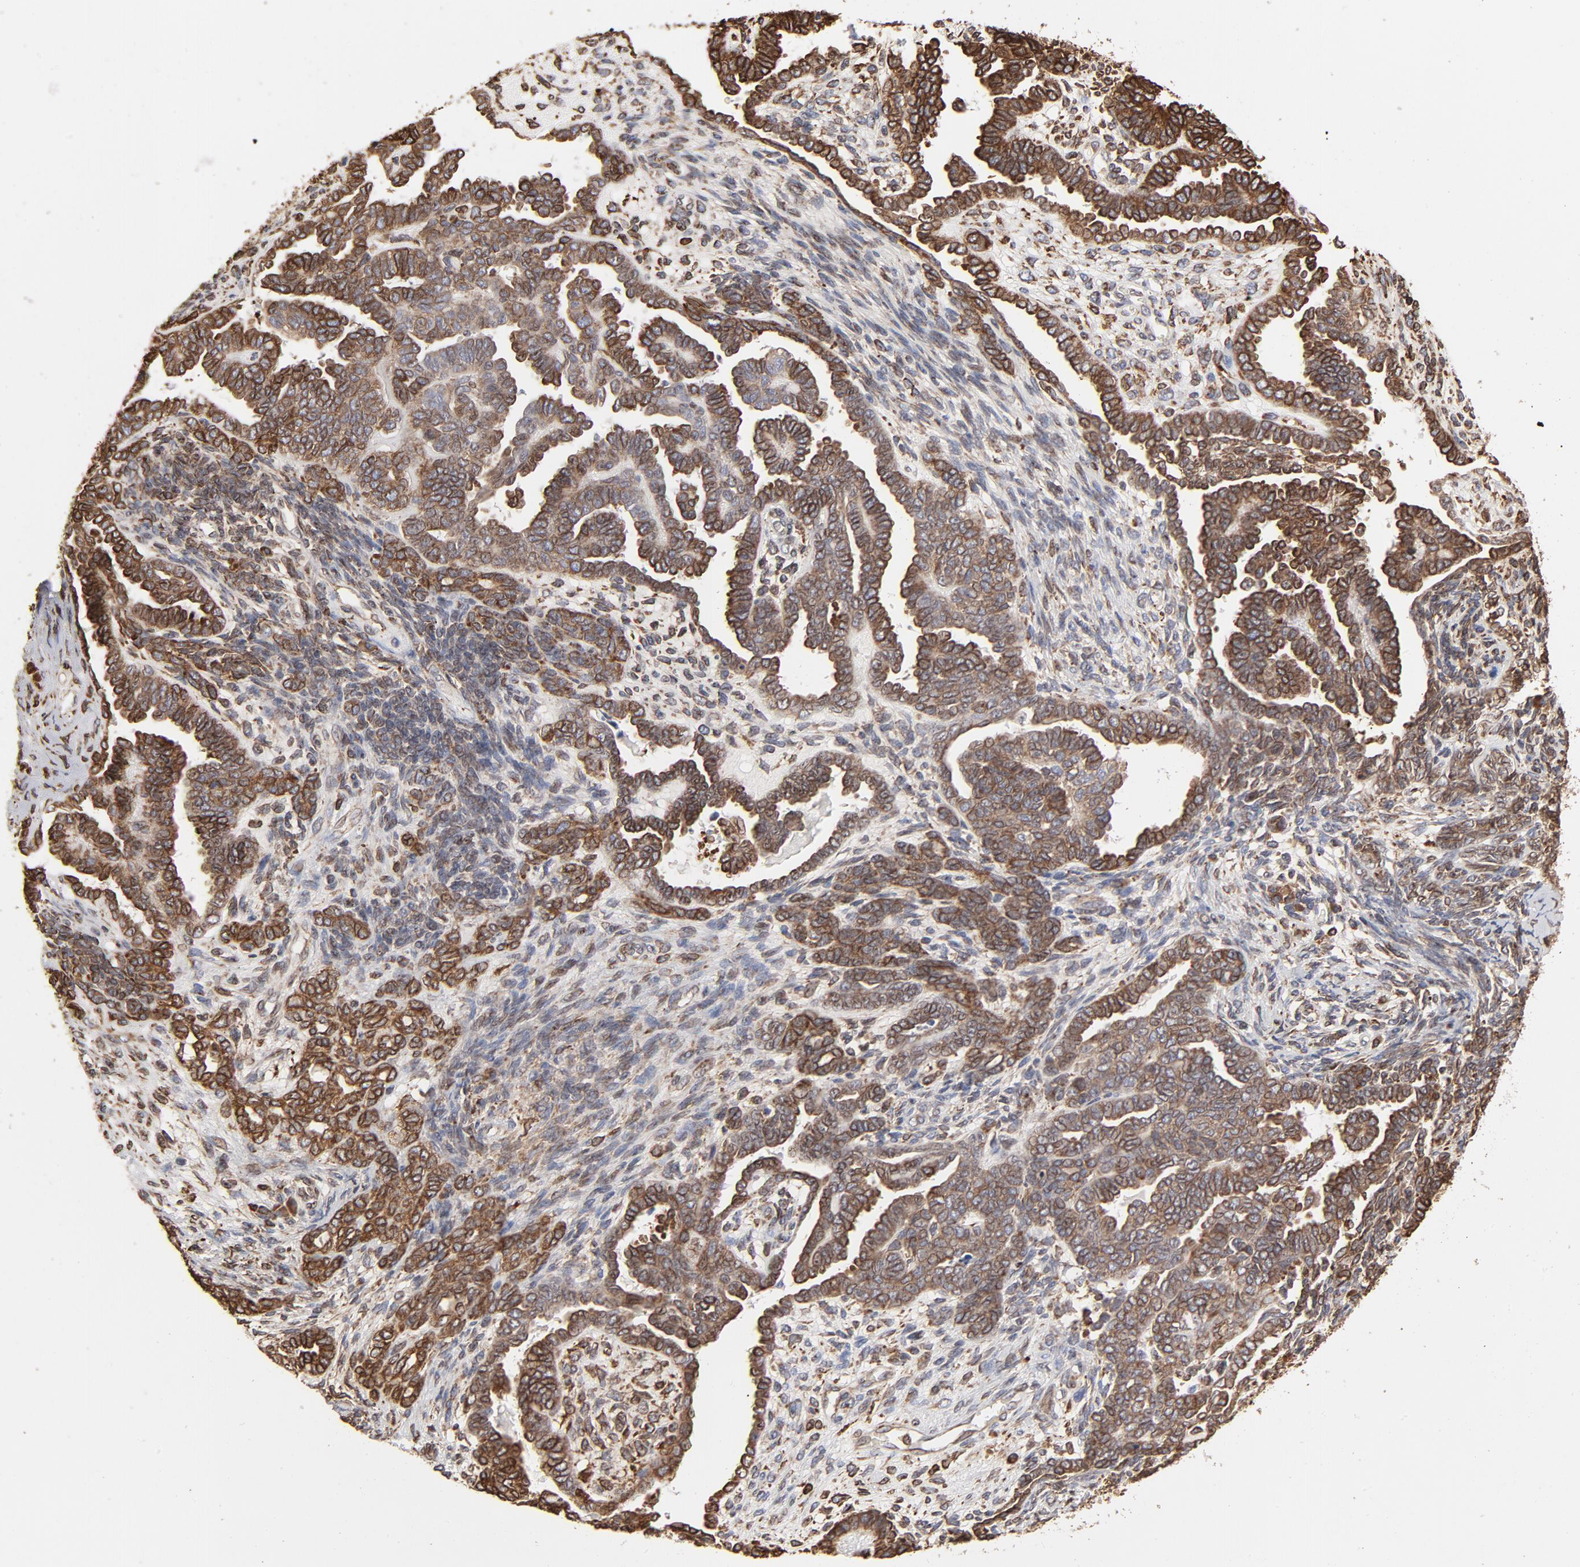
{"staining": {"intensity": "strong", "quantity": ">75%", "location": "cytoplasmic/membranous"}, "tissue": "endometrial cancer", "cell_type": "Tumor cells", "image_type": "cancer", "snomed": [{"axis": "morphology", "description": "Neoplasm, malignant, NOS"}, {"axis": "topography", "description": "Endometrium"}], "caption": "Protein expression analysis of endometrial cancer displays strong cytoplasmic/membranous positivity in approximately >75% of tumor cells. Nuclei are stained in blue.", "gene": "CANX", "patient": {"sex": "female", "age": 74}}